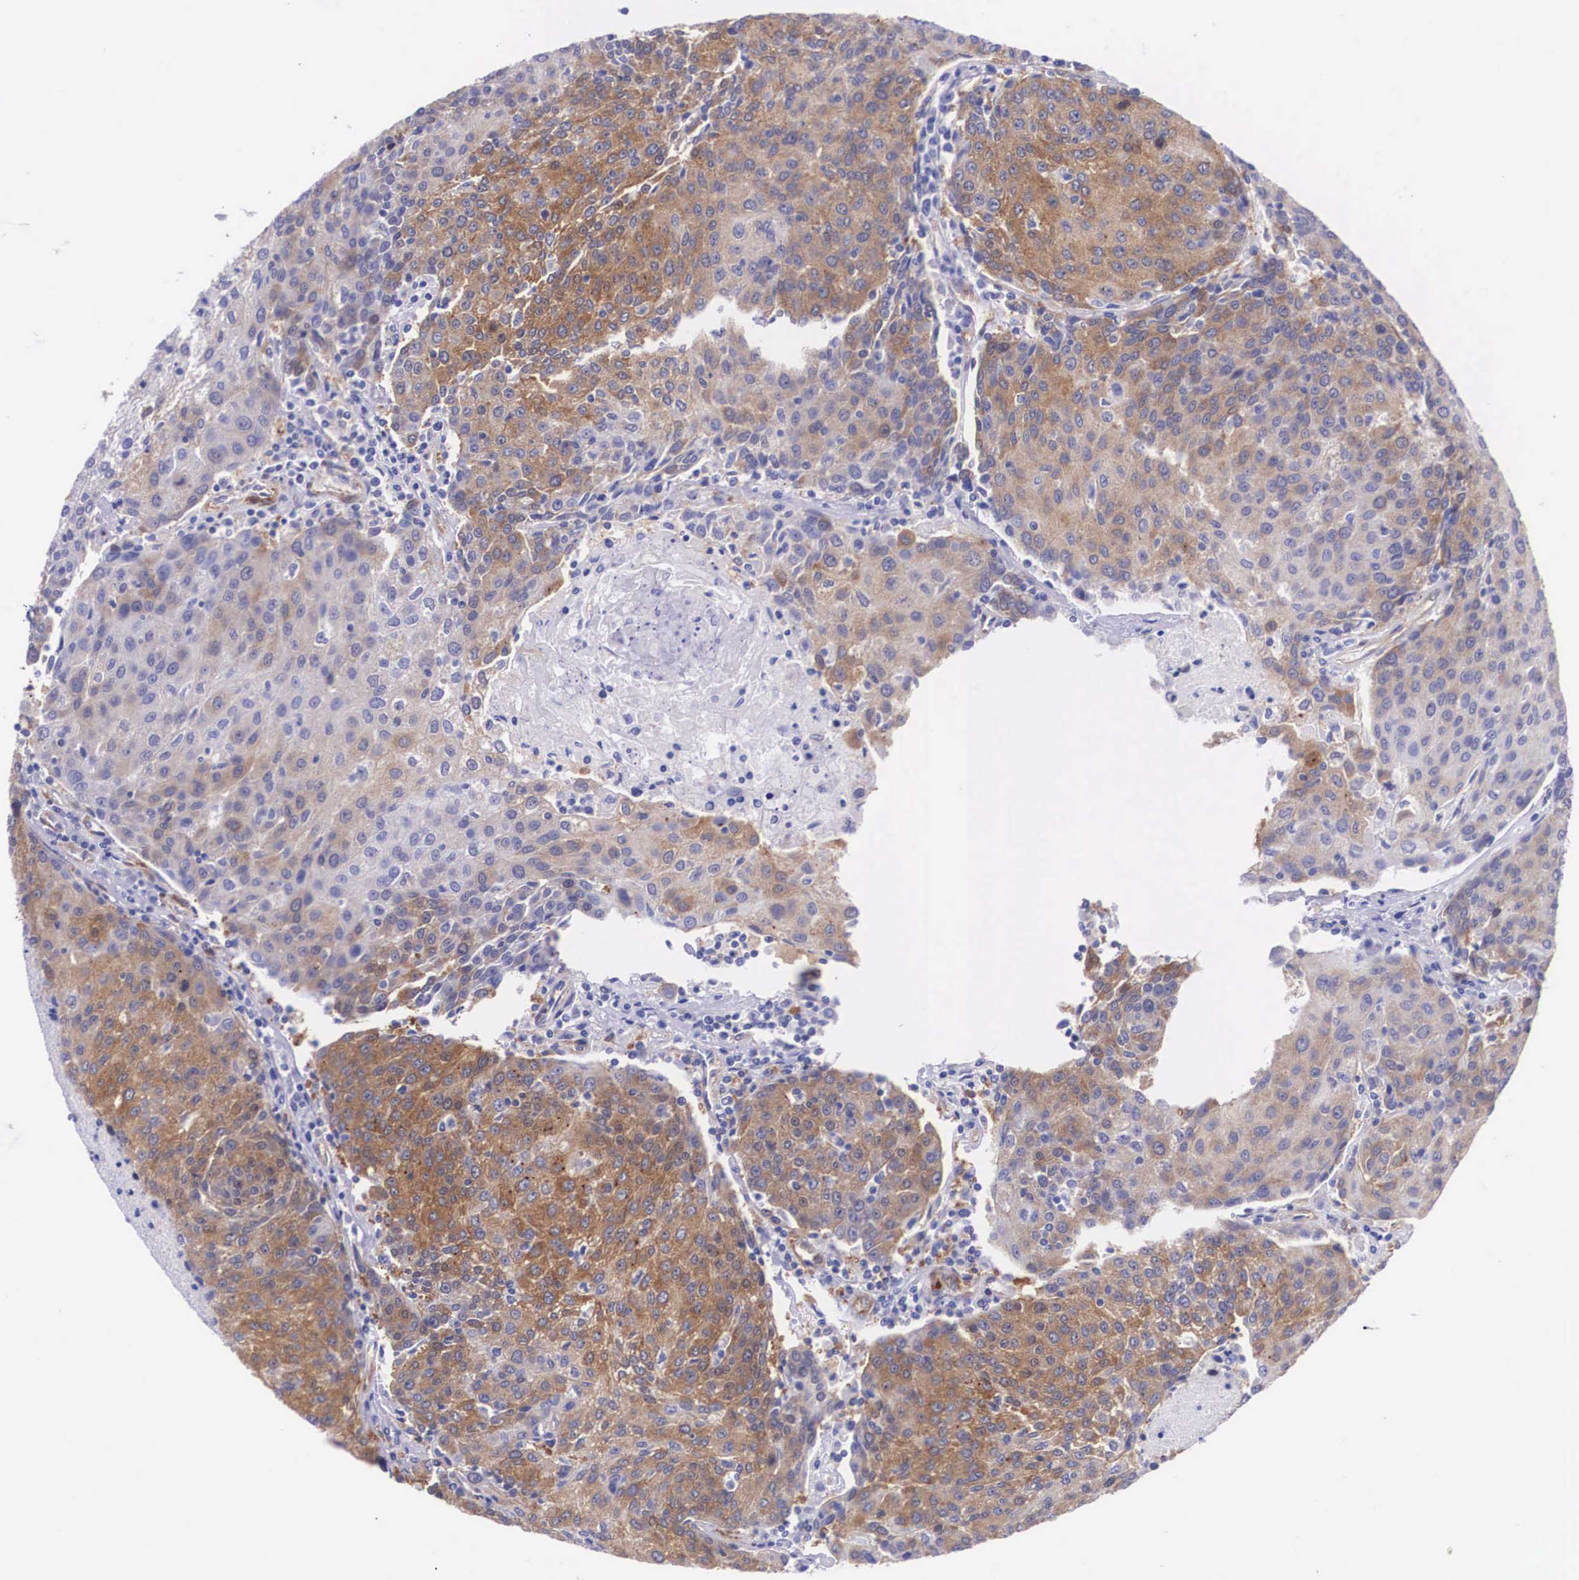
{"staining": {"intensity": "strong", "quantity": "25%-75%", "location": "cytoplasmic/membranous"}, "tissue": "urothelial cancer", "cell_type": "Tumor cells", "image_type": "cancer", "snomed": [{"axis": "morphology", "description": "Urothelial carcinoma, High grade"}, {"axis": "topography", "description": "Urinary bladder"}], "caption": "Brown immunohistochemical staining in human urothelial cancer exhibits strong cytoplasmic/membranous staining in about 25%-75% of tumor cells.", "gene": "BCAR1", "patient": {"sex": "female", "age": 85}}